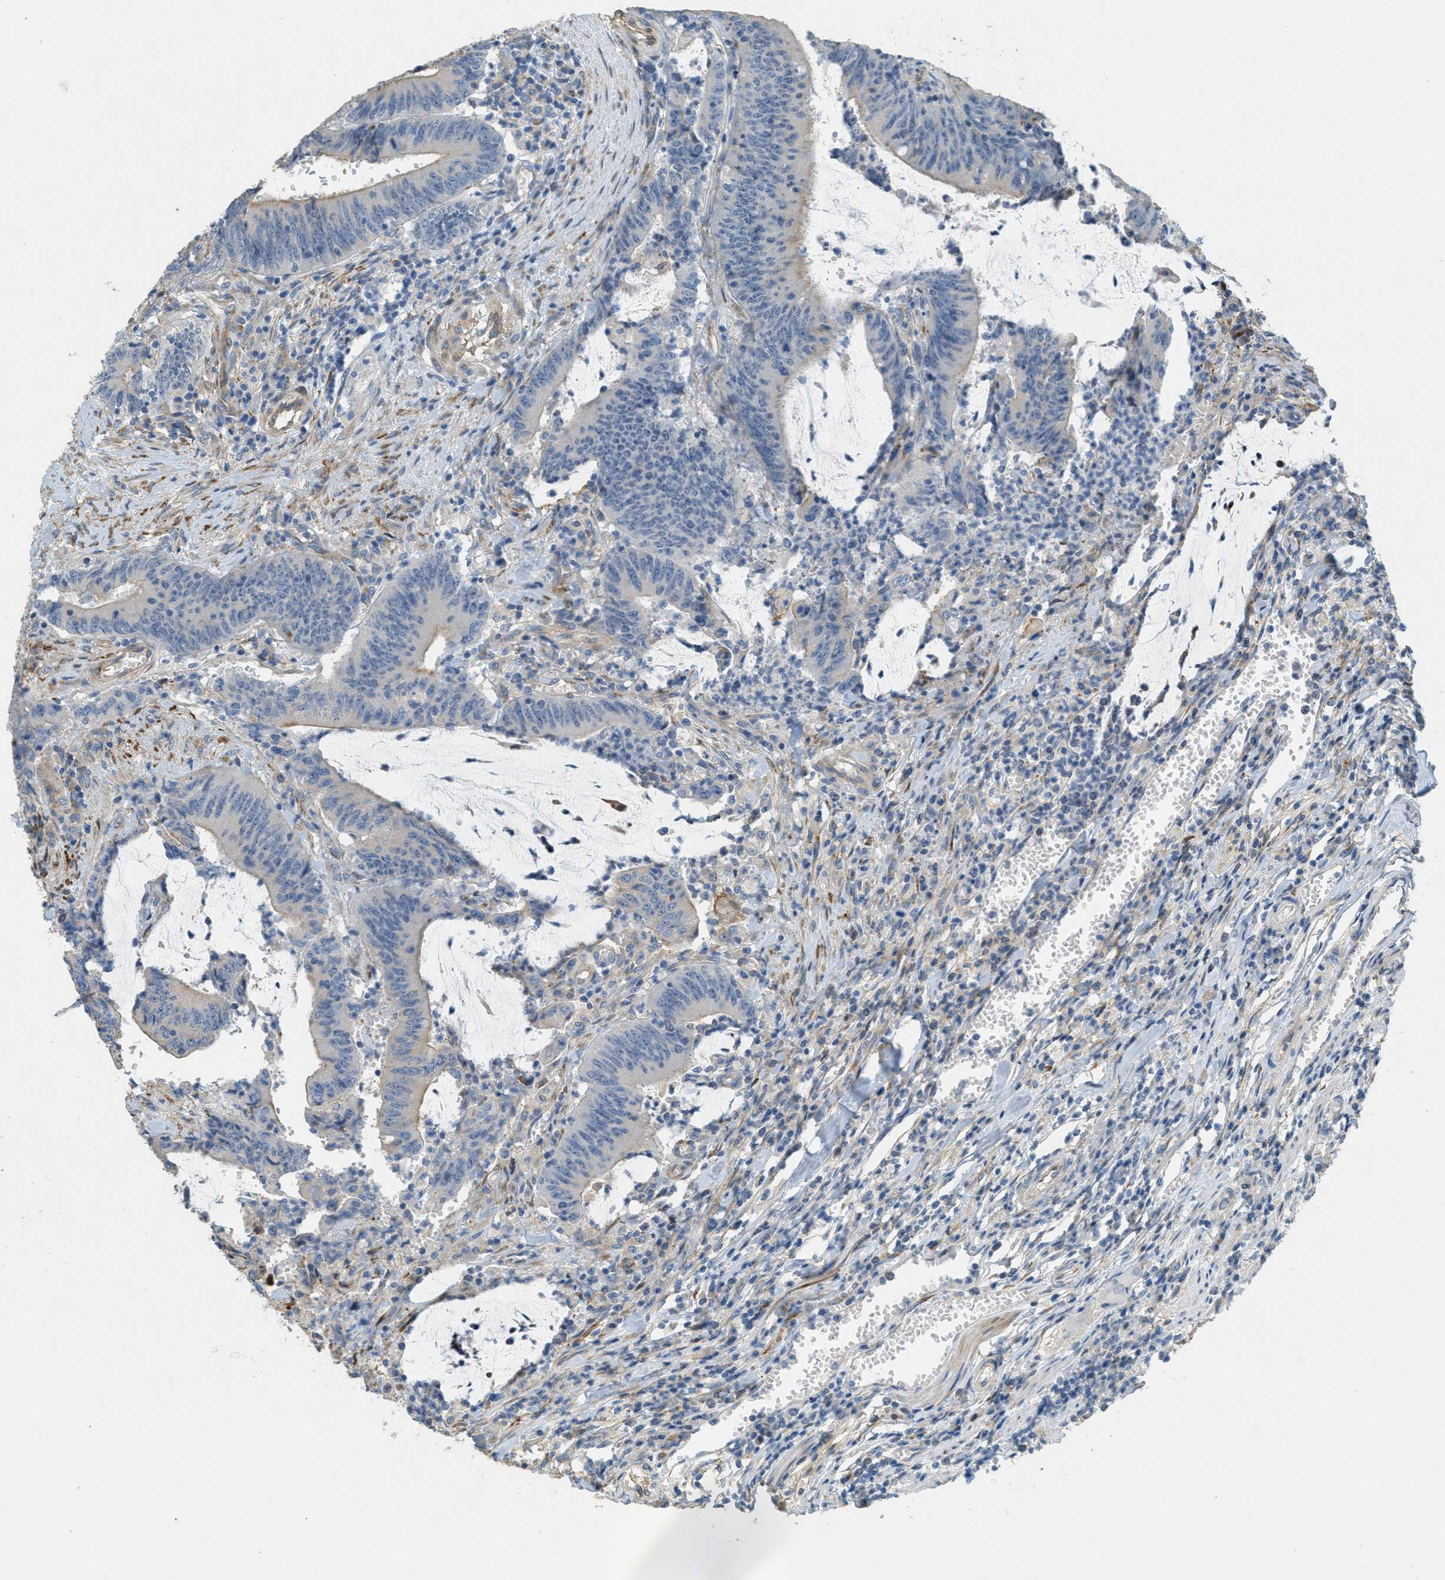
{"staining": {"intensity": "negative", "quantity": "none", "location": "none"}, "tissue": "colorectal cancer", "cell_type": "Tumor cells", "image_type": "cancer", "snomed": [{"axis": "morphology", "description": "Normal tissue, NOS"}, {"axis": "morphology", "description": "Adenocarcinoma, NOS"}, {"axis": "topography", "description": "Rectum"}], "caption": "Immunohistochemistry (IHC) histopathology image of neoplastic tissue: colorectal adenocarcinoma stained with DAB demonstrates no significant protein positivity in tumor cells. Nuclei are stained in blue.", "gene": "ADCY5", "patient": {"sex": "female", "age": 66}}